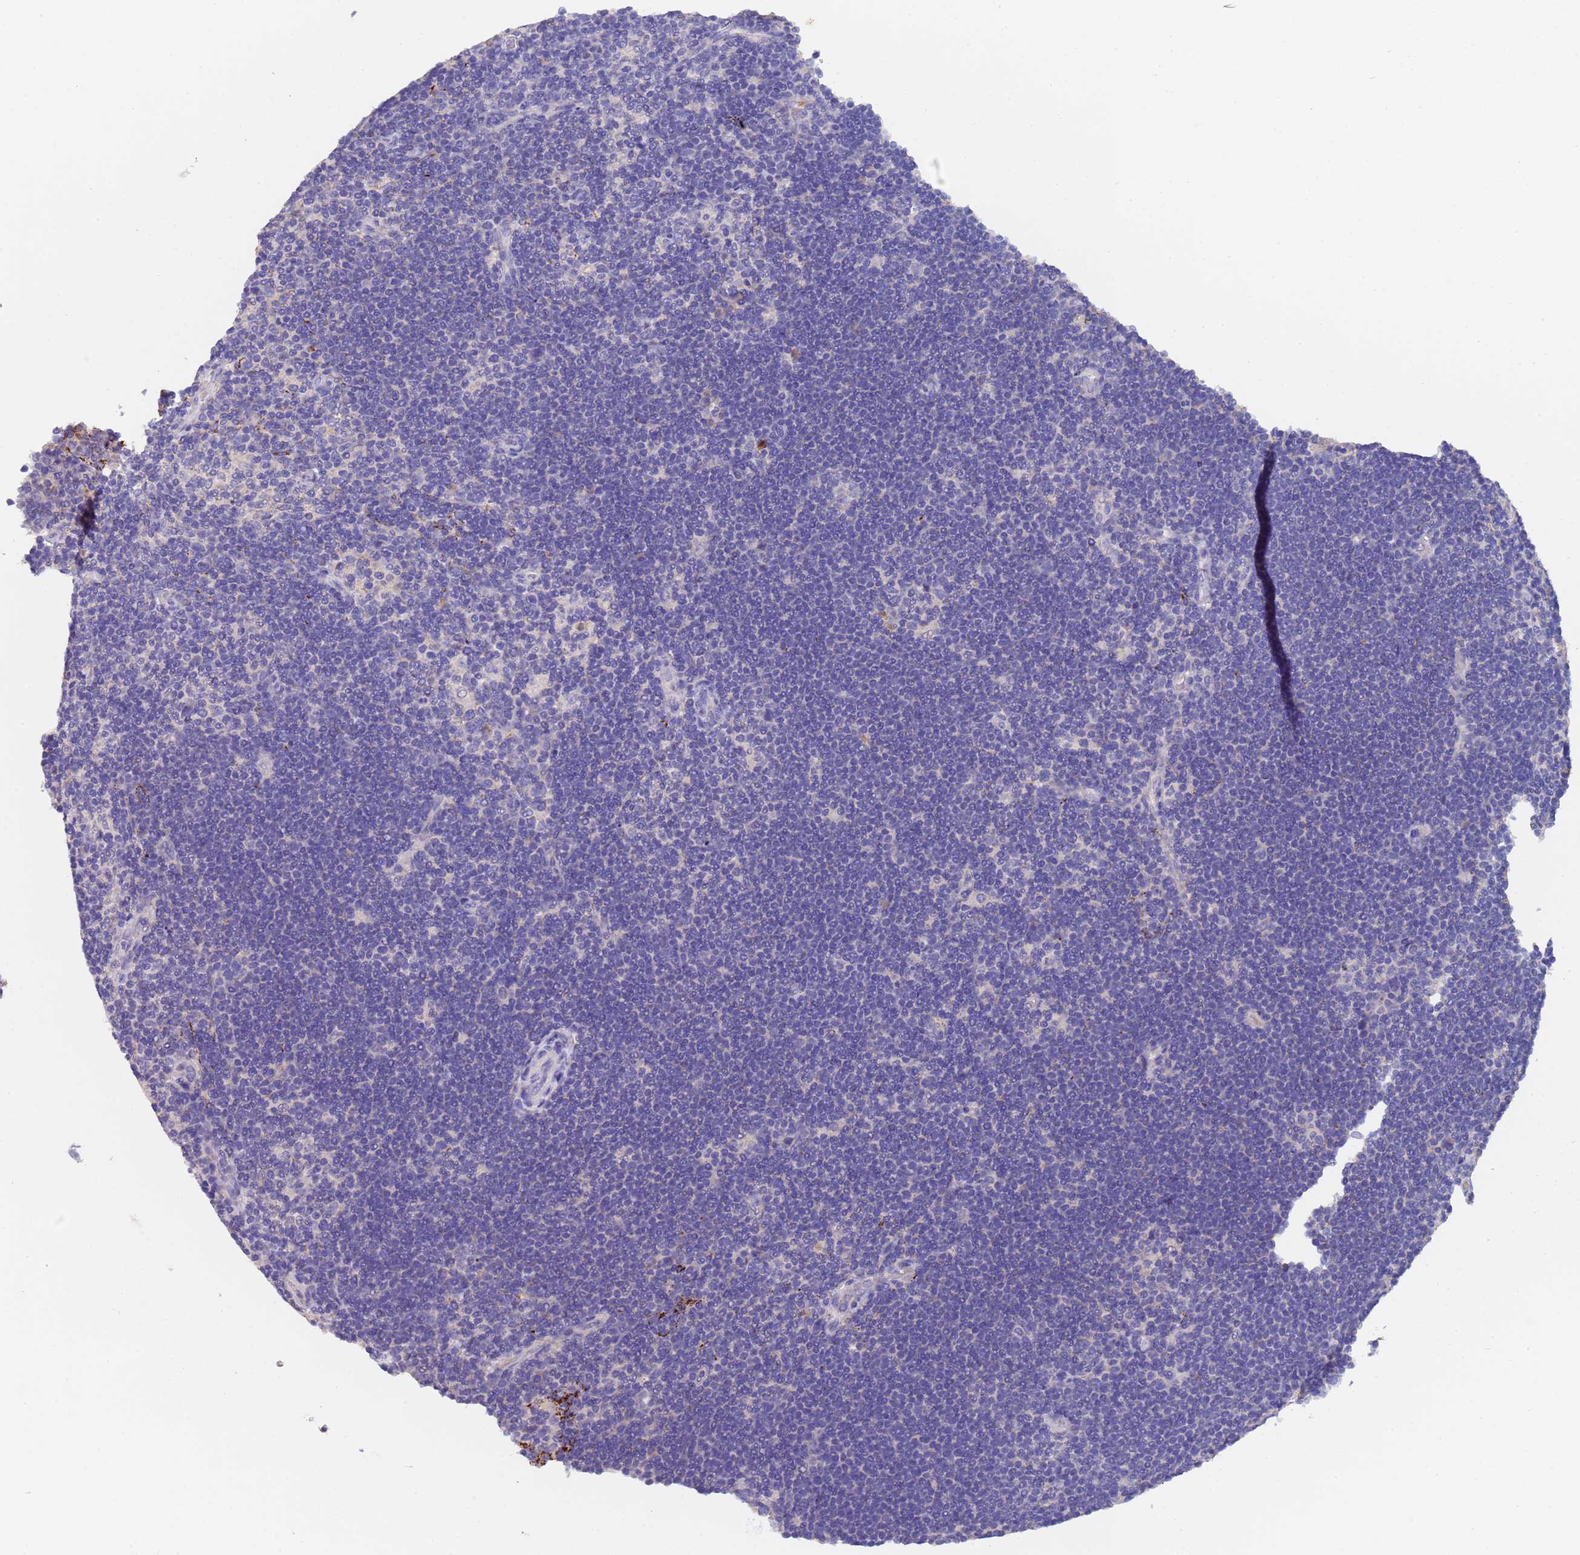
{"staining": {"intensity": "negative", "quantity": "none", "location": "none"}, "tissue": "lymphoma", "cell_type": "Tumor cells", "image_type": "cancer", "snomed": [{"axis": "morphology", "description": "Hodgkin's disease, NOS"}, {"axis": "topography", "description": "Lymph node"}], "caption": "DAB immunohistochemical staining of human lymphoma shows no significant staining in tumor cells.", "gene": "SLC24A3", "patient": {"sex": "female", "age": 57}}